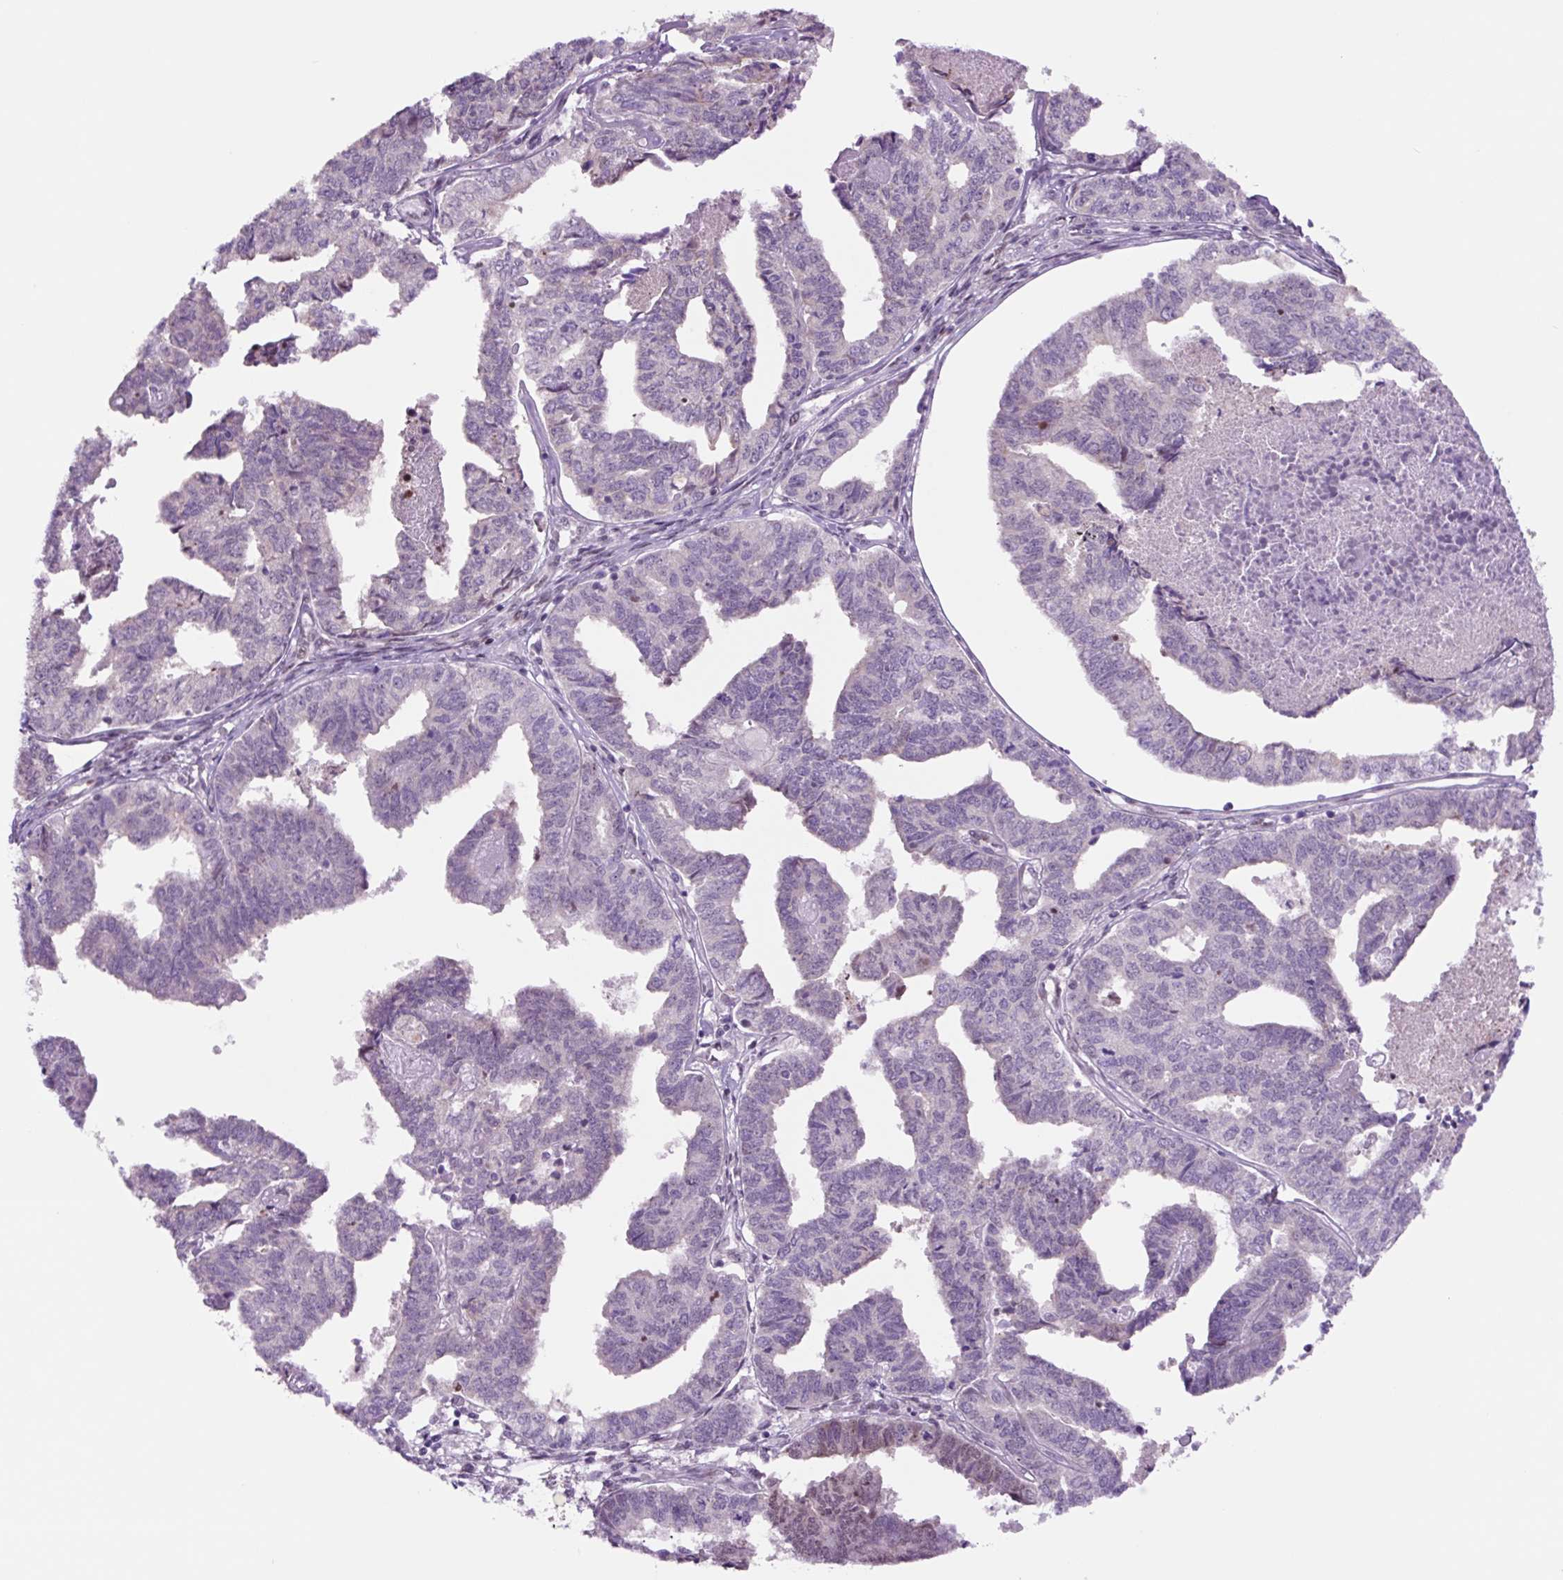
{"staining": {"intensity": "negative", "quantity": "none", "location": "none"}, "tissue": "endometrial cancer", "cell_type": "Tumor cells", "image_type": "cancer", "snomed": [{"axis": "morphology", "description": "Adenocarcinoma, NOS"}, {"axis": "topography", "description": "Endometrium"}], "caption": "IHC histopathology image of endometrial cancer stained for a protein (brown), which exhibits no staining in tumor cells.", "gene": "TAF1A", "patient": {"sex": "female", "age": 73}}